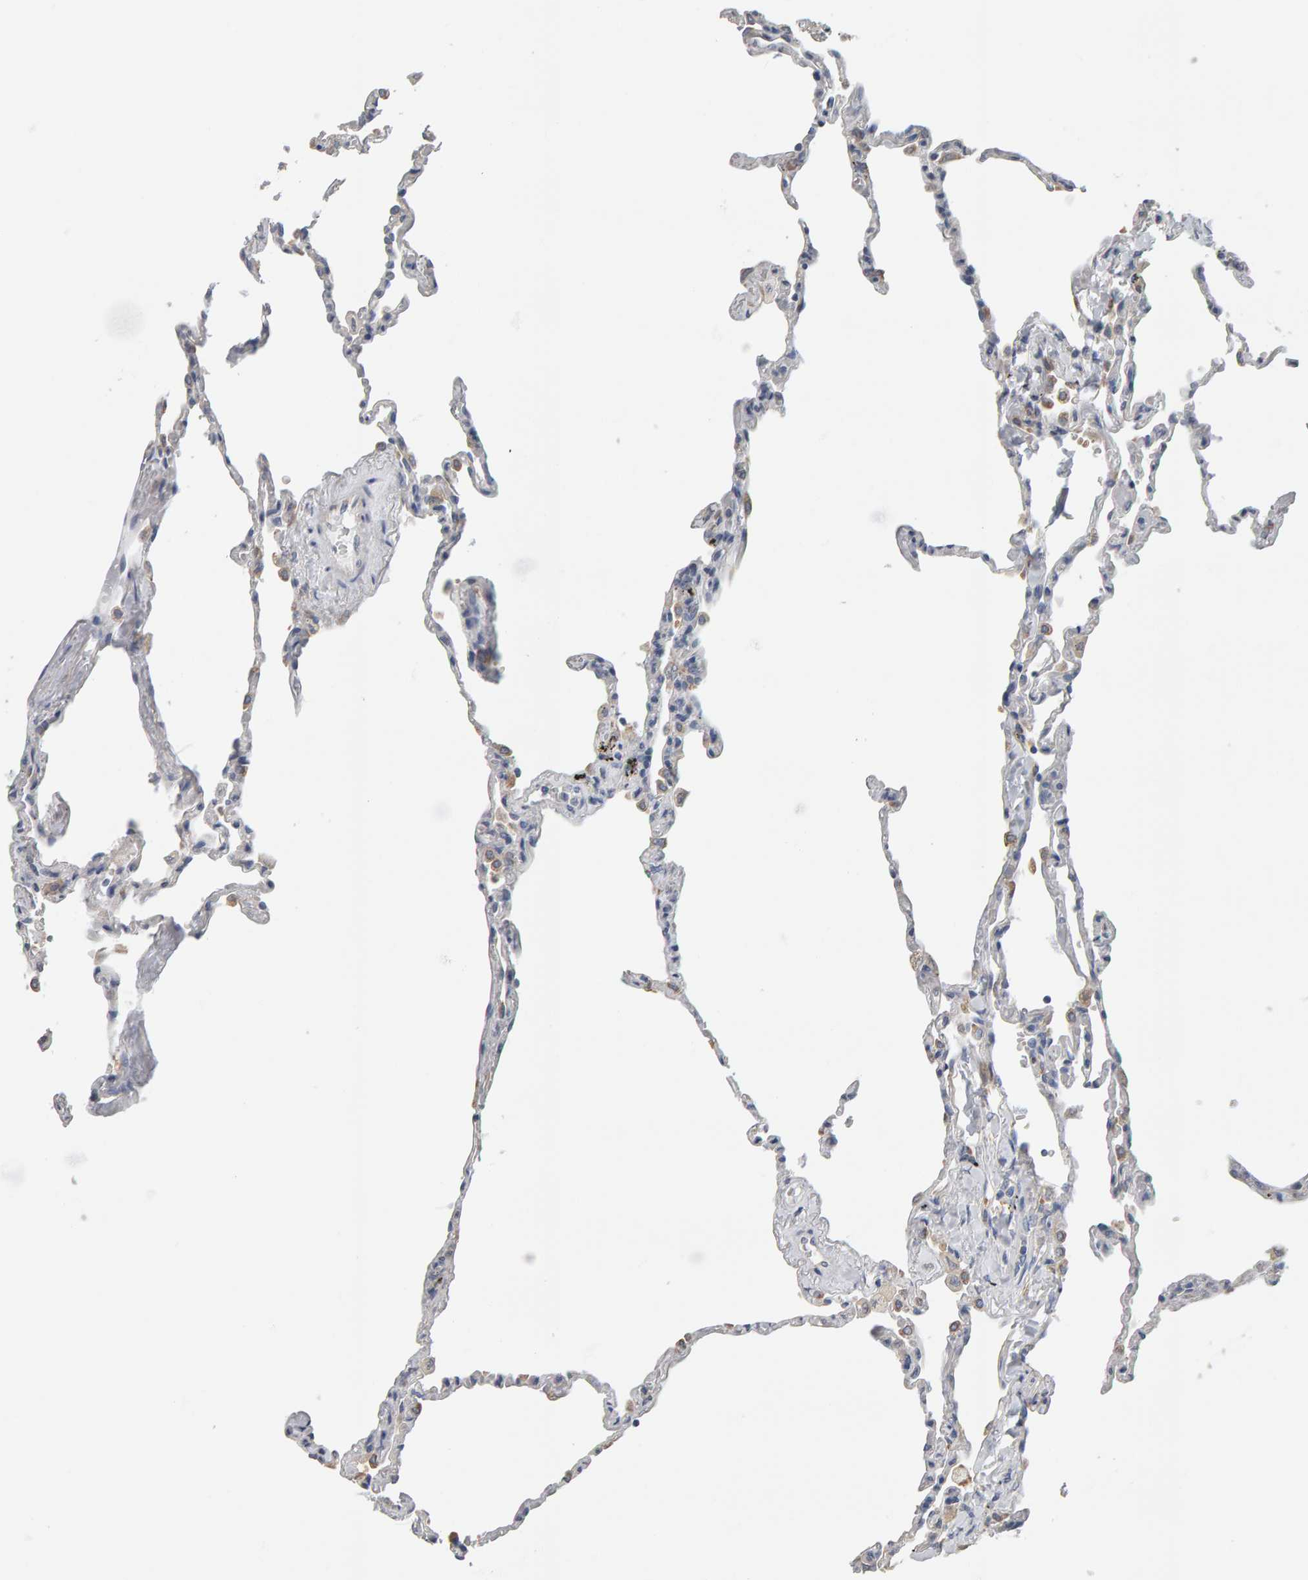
{"staining": {"intensity": "weak", "quantity": "<25%", "location": "cytoplasmic/membranous"}, "tissue": "lung", "cell_type": "Alveolar cells", "image_type": "normal", "snomed": [{"axis": "morphology", "description": "Normal tissue, NOS"}, {"axis": "topography", "description": "Lung"}], "caption": "The image reveals no staining of alveolar cells in normal lung.", "gene": "ADHFE1", "patient": {"sex": "male", "age": 59}}